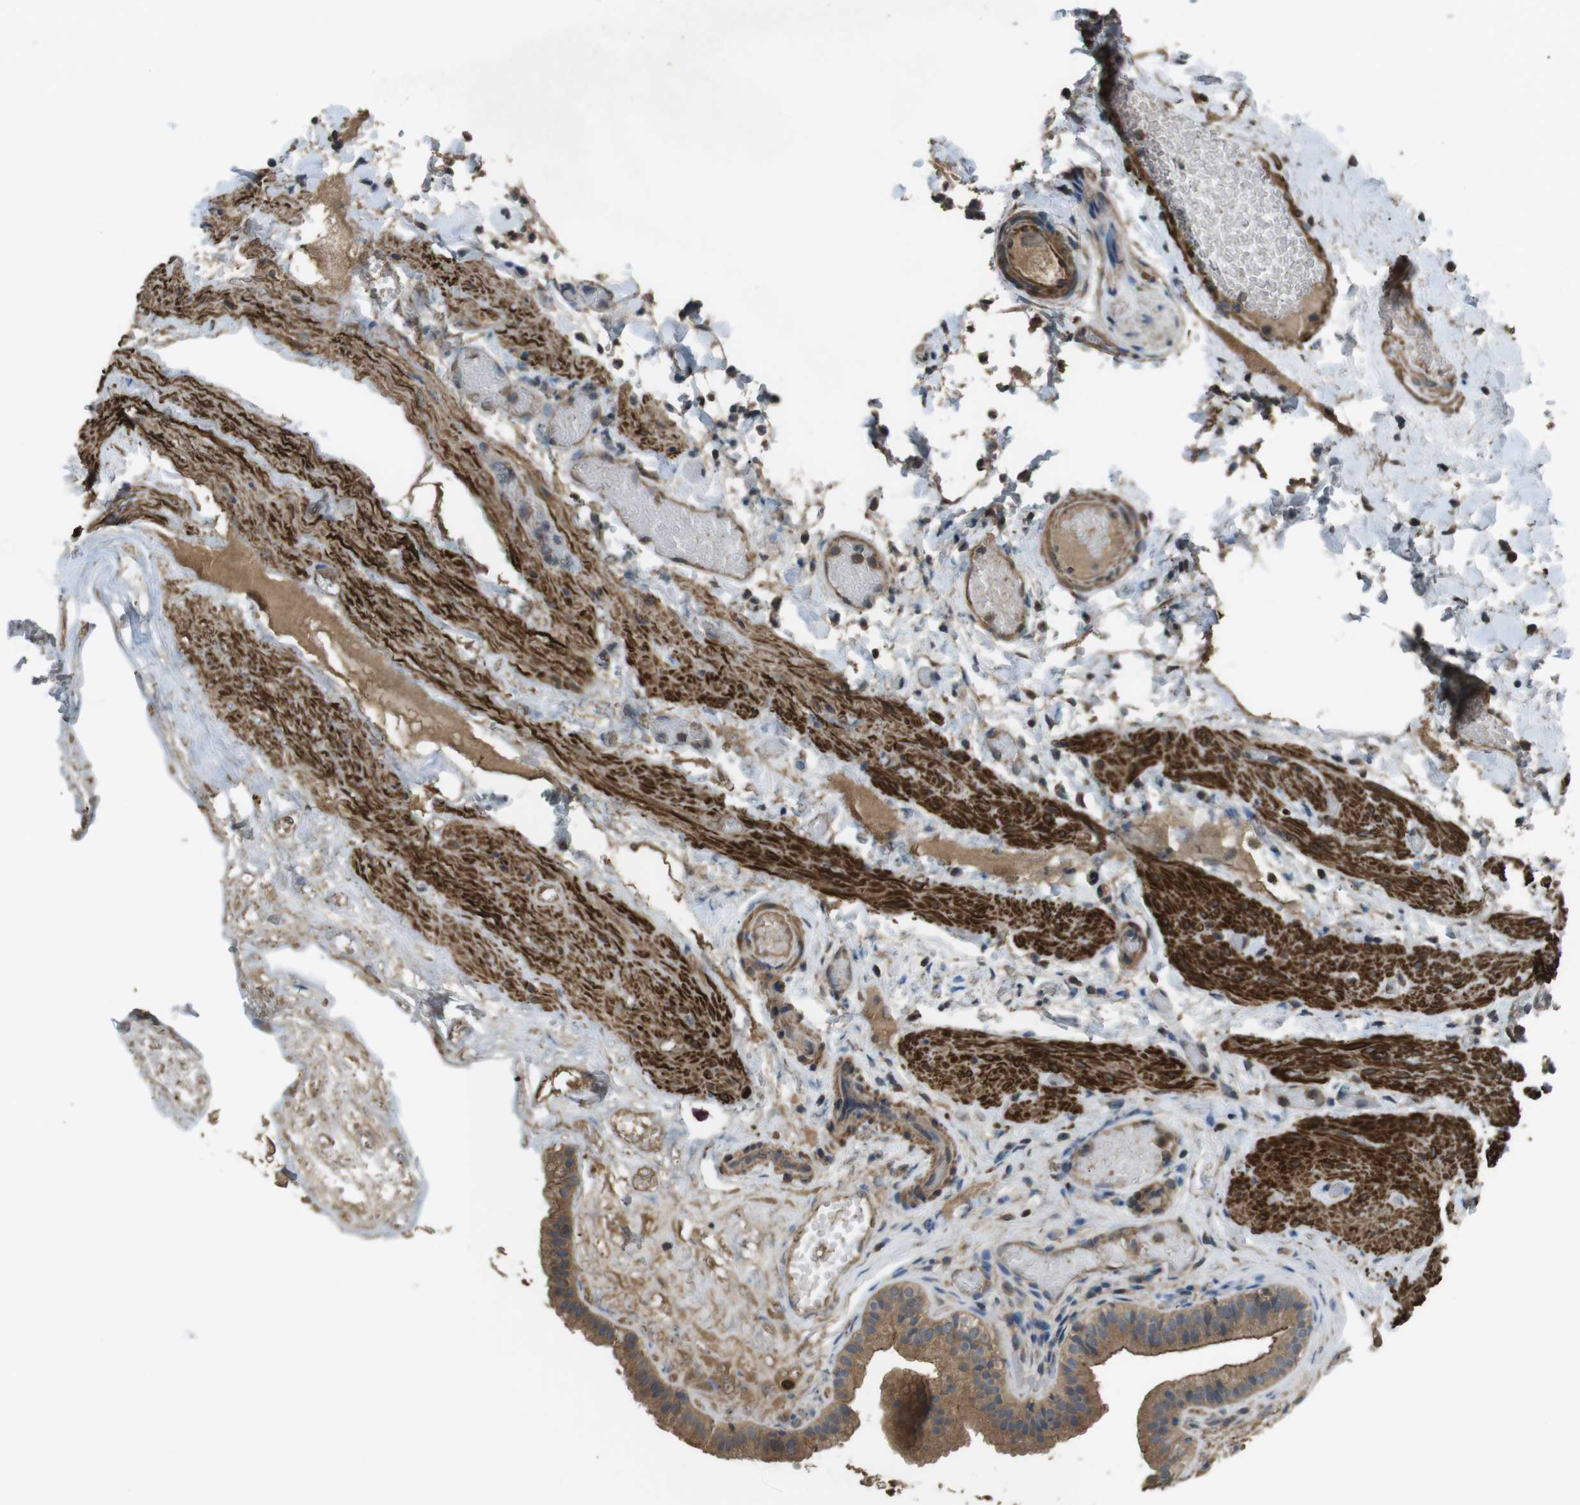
{"staining": {"intensity": "moderate", "quantity": ">75%", "location": "cytoplasmic/membranous"}, "tissue": "gallbladder", "cell_type": "Glandular cells", "image_type": "normal", "snomed": [{"axis": "morphology", "description": "Normal tissue, NOS"}, {"axis": "topography", "description": "Gallbladder"}], "caption": "High-power microscopy captured an IHC image of unremarkable gallbladder, revealing moderate cytoplasmic/membranous expression in approximately >75% of glandular cells.", "gene": "FUT2", "patient": {"sex": "female", "age": 26}}